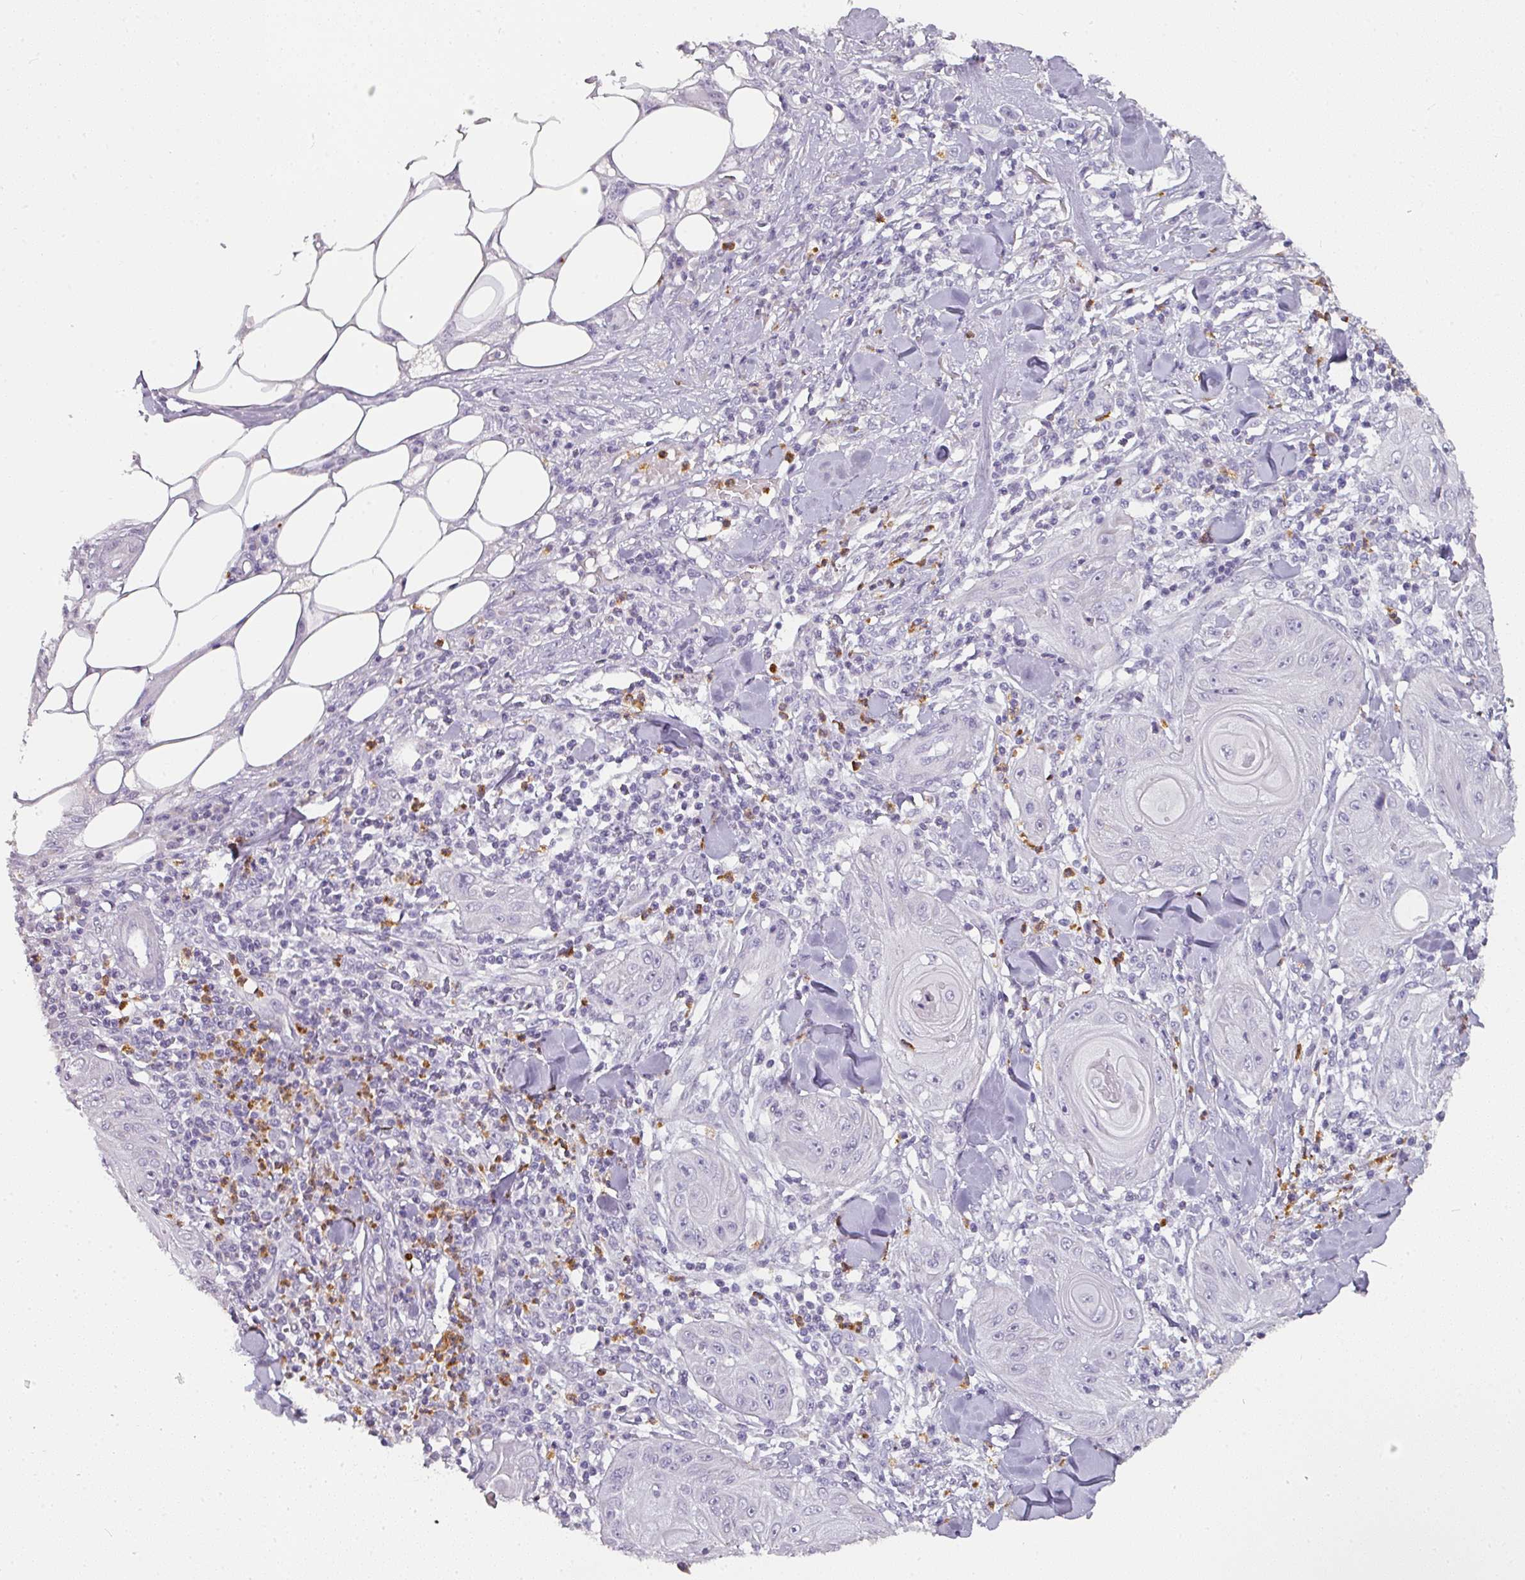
{"staining": {"intensity": "negative", "quantity": "none", "location": "none"}, "tissue": "skin cancer", "cell_type": "Tumor cells", "image_type": "cancer", "snomed": [{"axis": "morphology", "description": "Squamous cell carcinoma, NOS"}, {"axis": "topography", "description": "Skin"}], "caption": "IHC histopathology image of neoplastic tissue: human skin cancer stained with DAB (3,3'-diaminobenzidine) exhibits no significant protein expression in tumor cells.", "gene": "CAMP", "patient": {"sex": "female", "age": 78}}